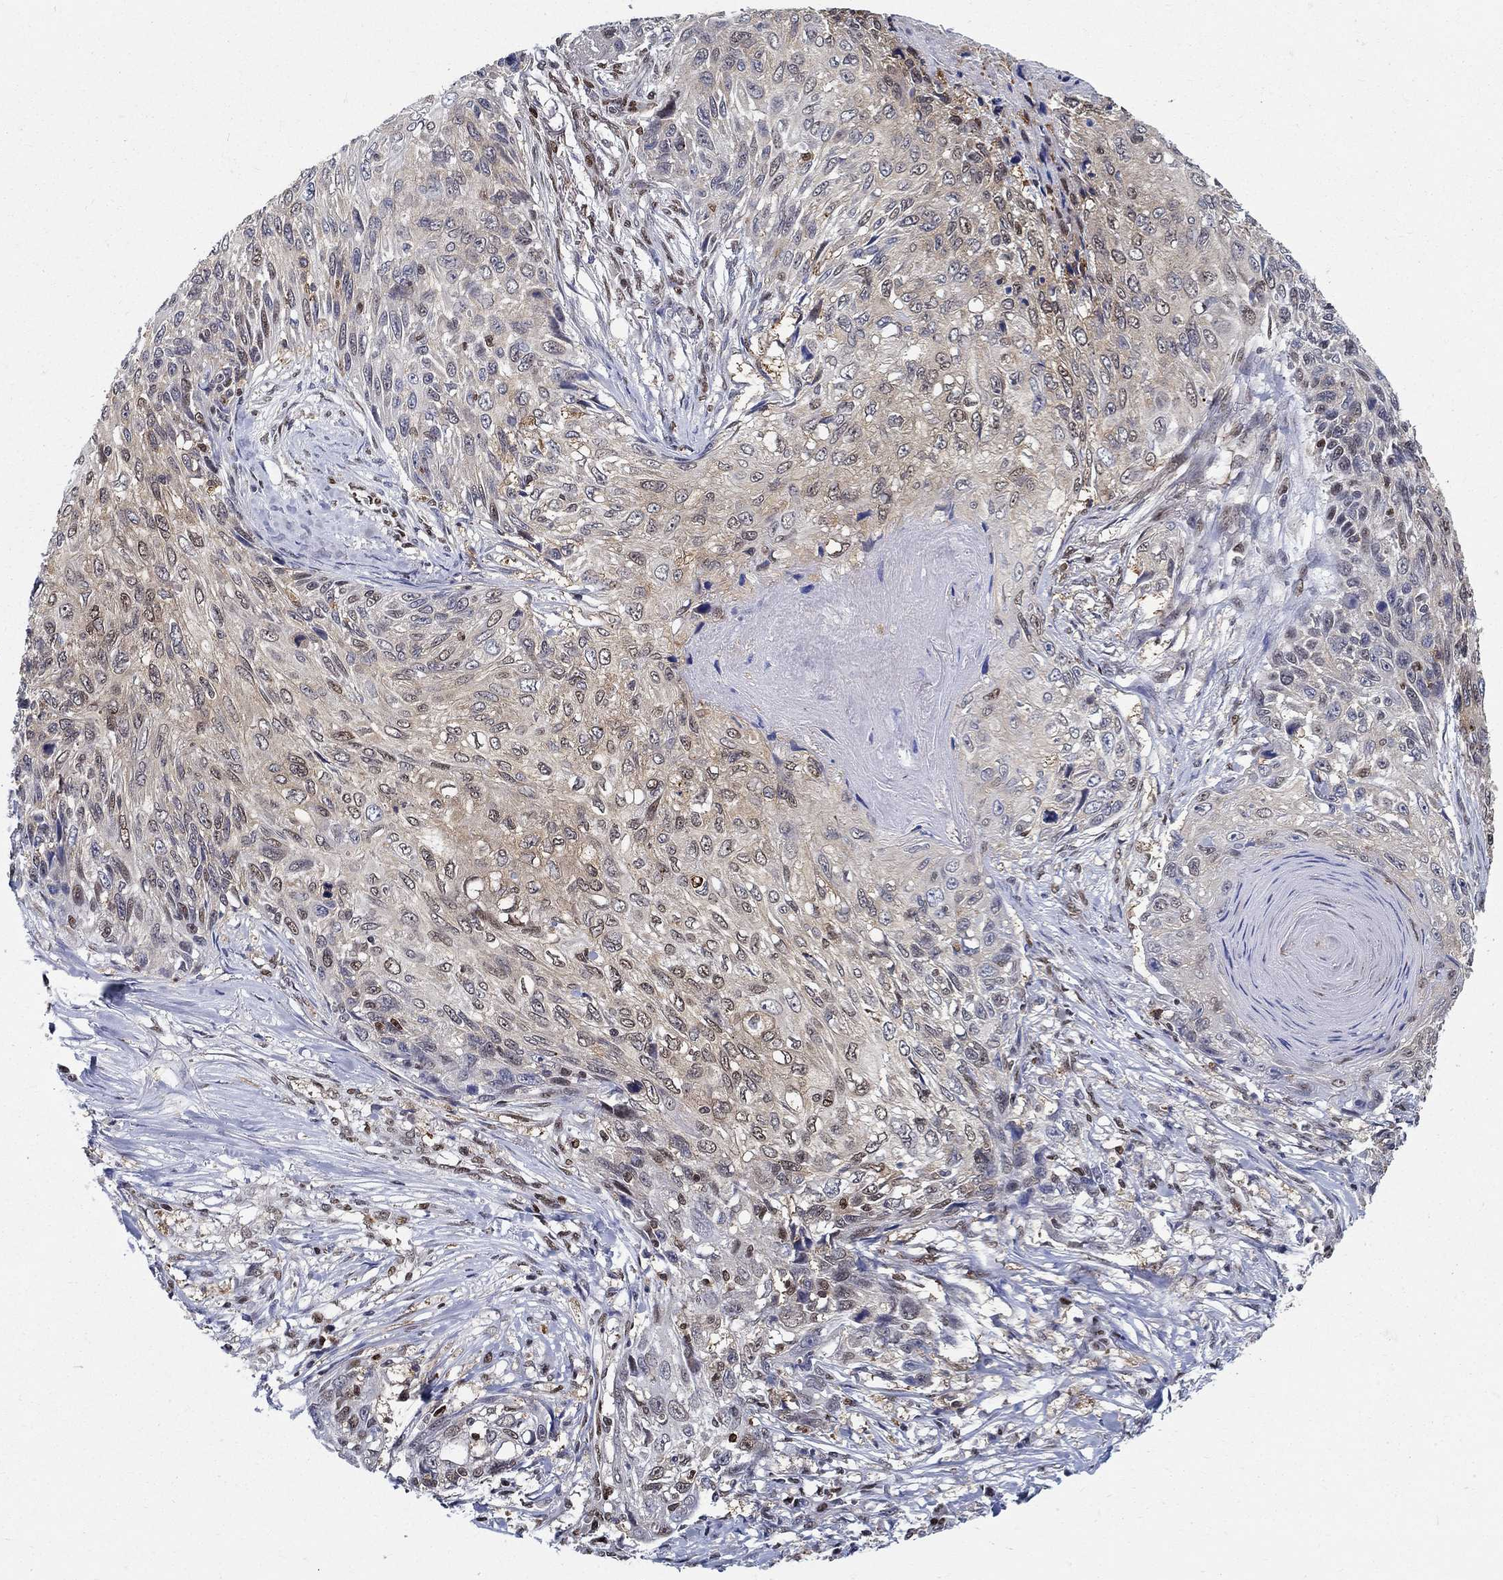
{"staining": {"intensity": "moderate", "quantity": "<25%", "location": "nuclear"}, "tissue": "skin cancer", "cell_type": "Tumor cells", "image_type": "cancer", "snomed": [{"axis": "morphology", "description": "Squamous cell carcinoma, NOS"}, {"axis": "topography", "description": "Skin"}], "caption": "Immunohistochemical staining of skin squamous cell carcinoma shows moderate nuclear protein staining in about <25% of tumor cells.", "gene": "ZNF594", "patient": {"sex": "male", "age": 92}}